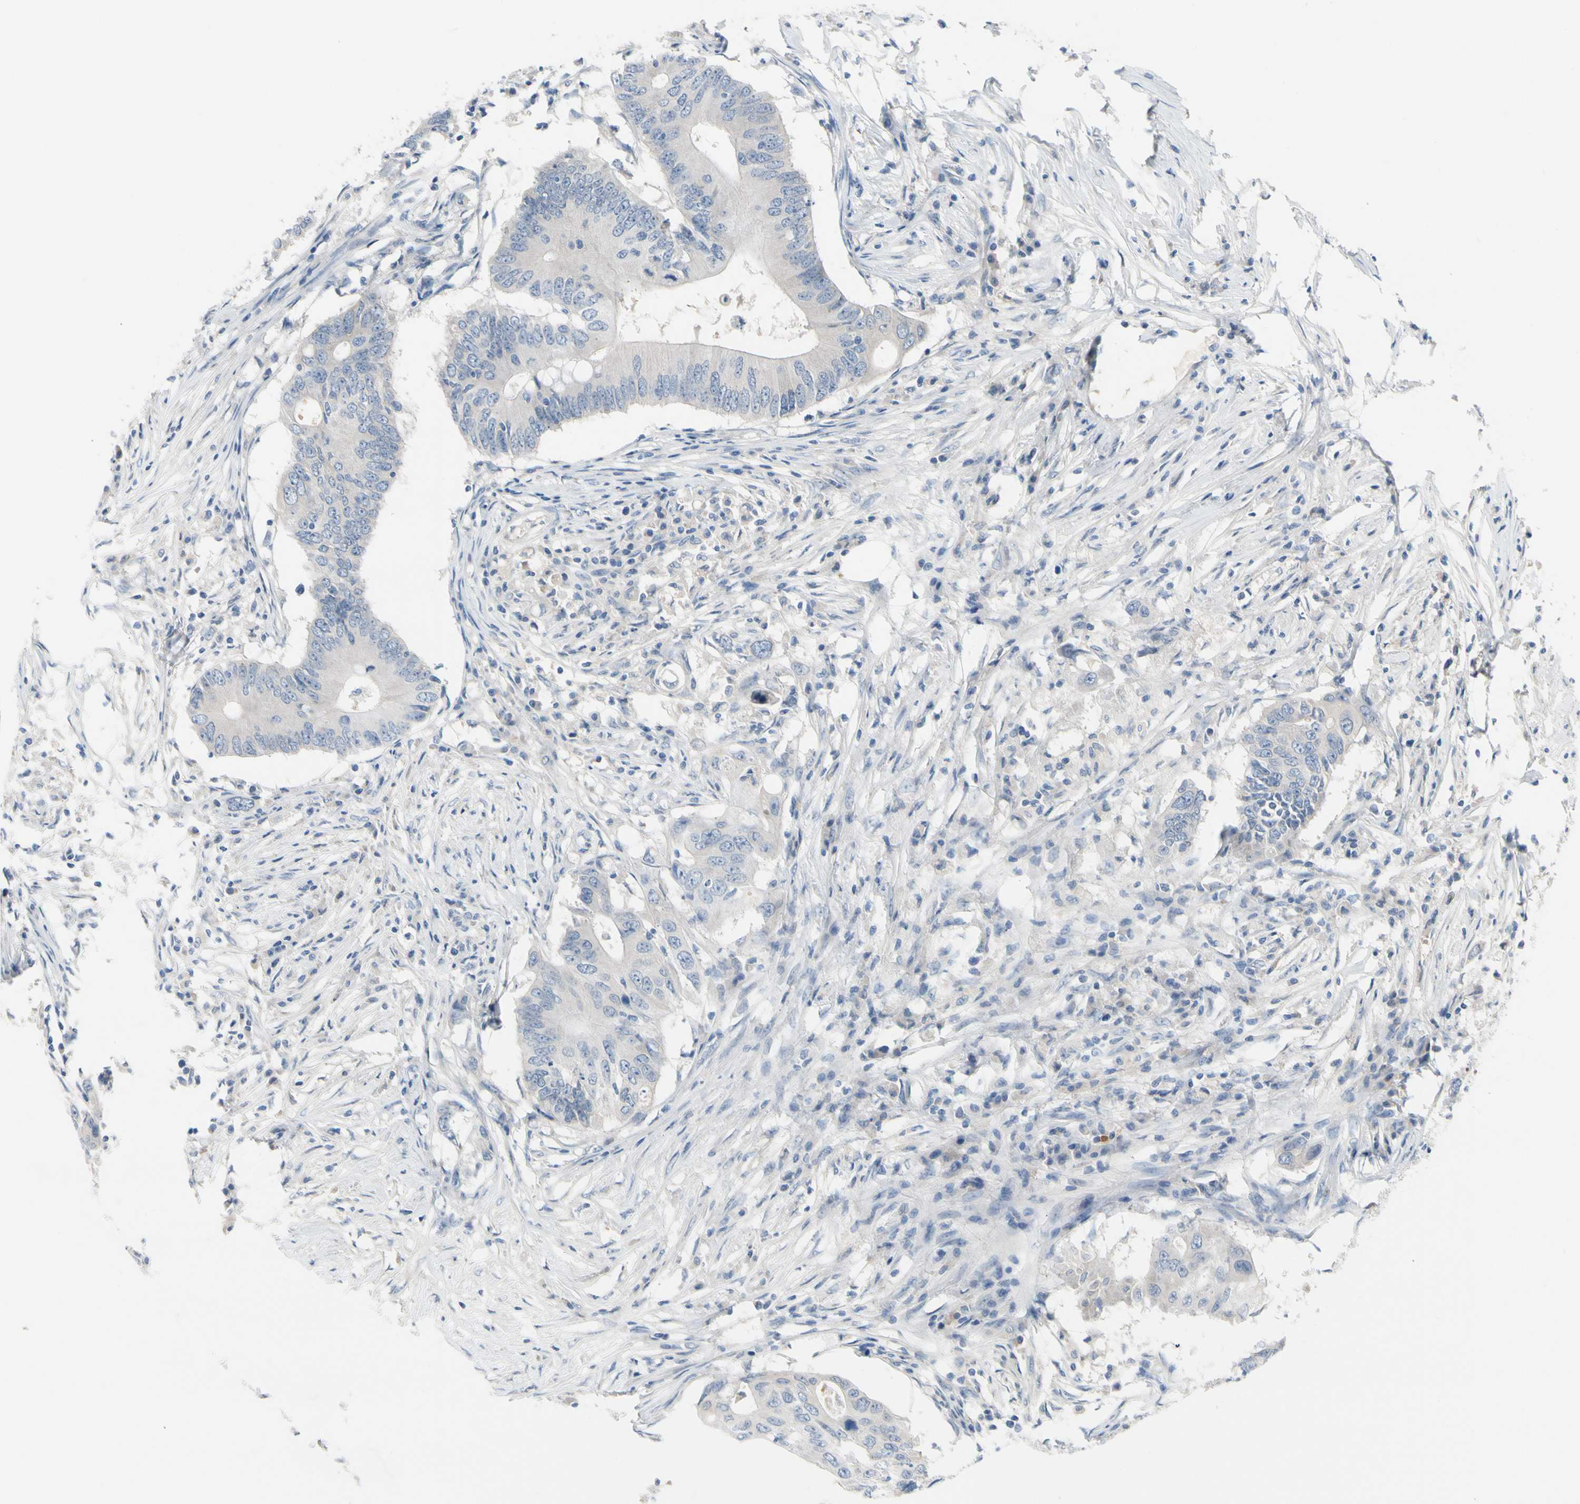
{"staining": {"intensity": "negative", "quantity": "none", "location": "none"}, "tissue": "colorectal cancer", "cell_type": "Tumor cells", "image_type": "cancer", "snomed": [{"axis": "morphology", "description": "Adenocarcinoma, NOS"}, {"axis": "topography", "description": "Colon"}], "caption": "A high-resolution image shows immunohistochemistry staining of colorectal cancer, which reveals no significant staining in tumor cells. (Stains: DAB immunohistochemistry with hematoxylin counter stain, Microscopy: brightfield microscopy at high magnification).", "gene": "CNDP1", "patient": {"sex": "male", "age": 71}}